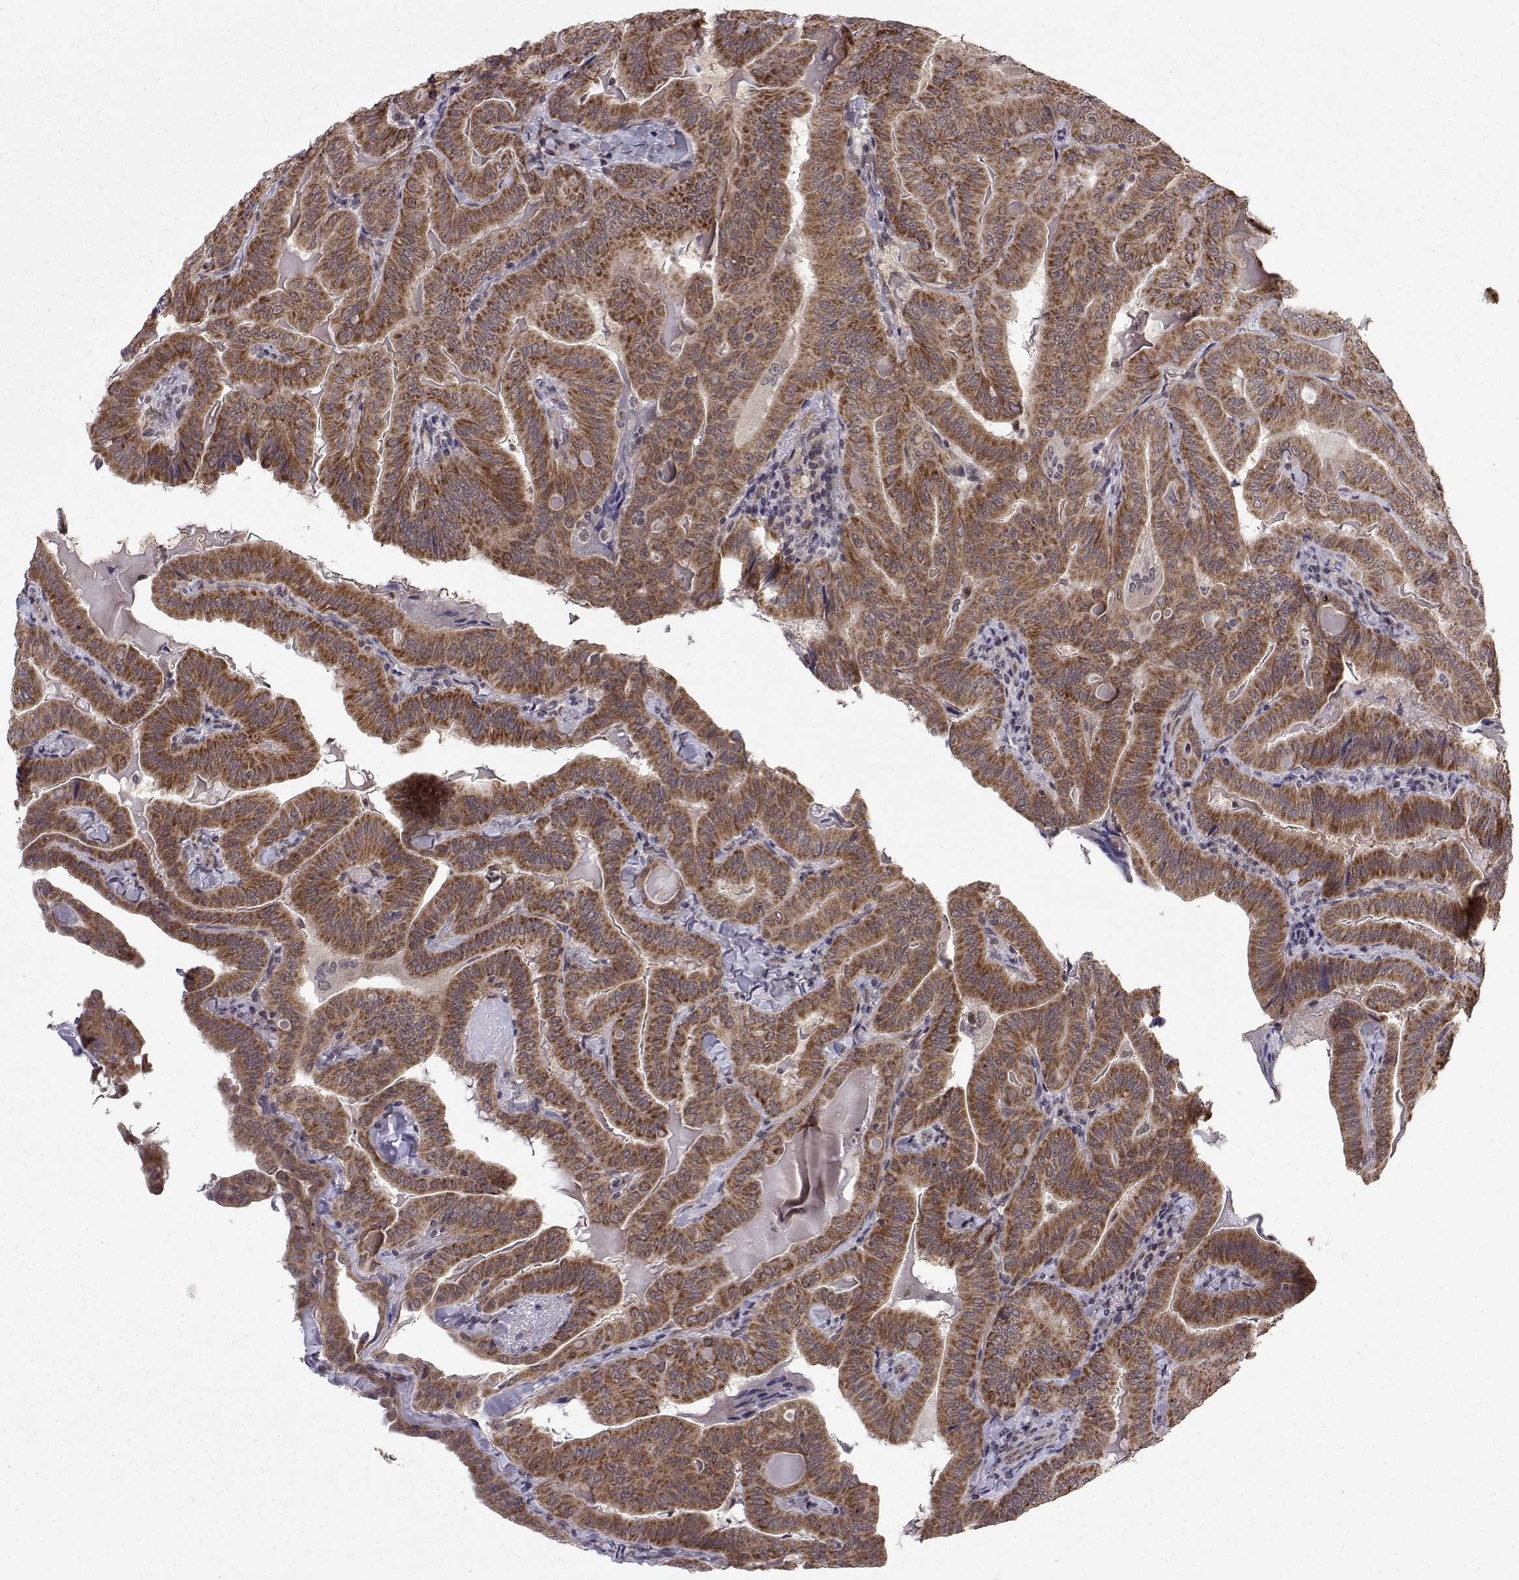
{"staining": {"intensity": "strong", "quantity": ">75%", "location": "cytoplasmic/membranous"}, "tissue": "thyroid cancer", "cell_type": "Tumor cells", "image_type": "cancer", "snomed": [{"axis": "morphology", "description": "Papillary adenocarcinoma, NOS"}, {"axis": "topography", "description": "Thyroid gland"}], "caption": "Papillary adenocarcinoma (thyroid) tissue displays strong cytoplasmic/membranous staining in about >75% of tumor cells", "gene": "PKN2", "patient": {"sex": "female", "age": 68}}